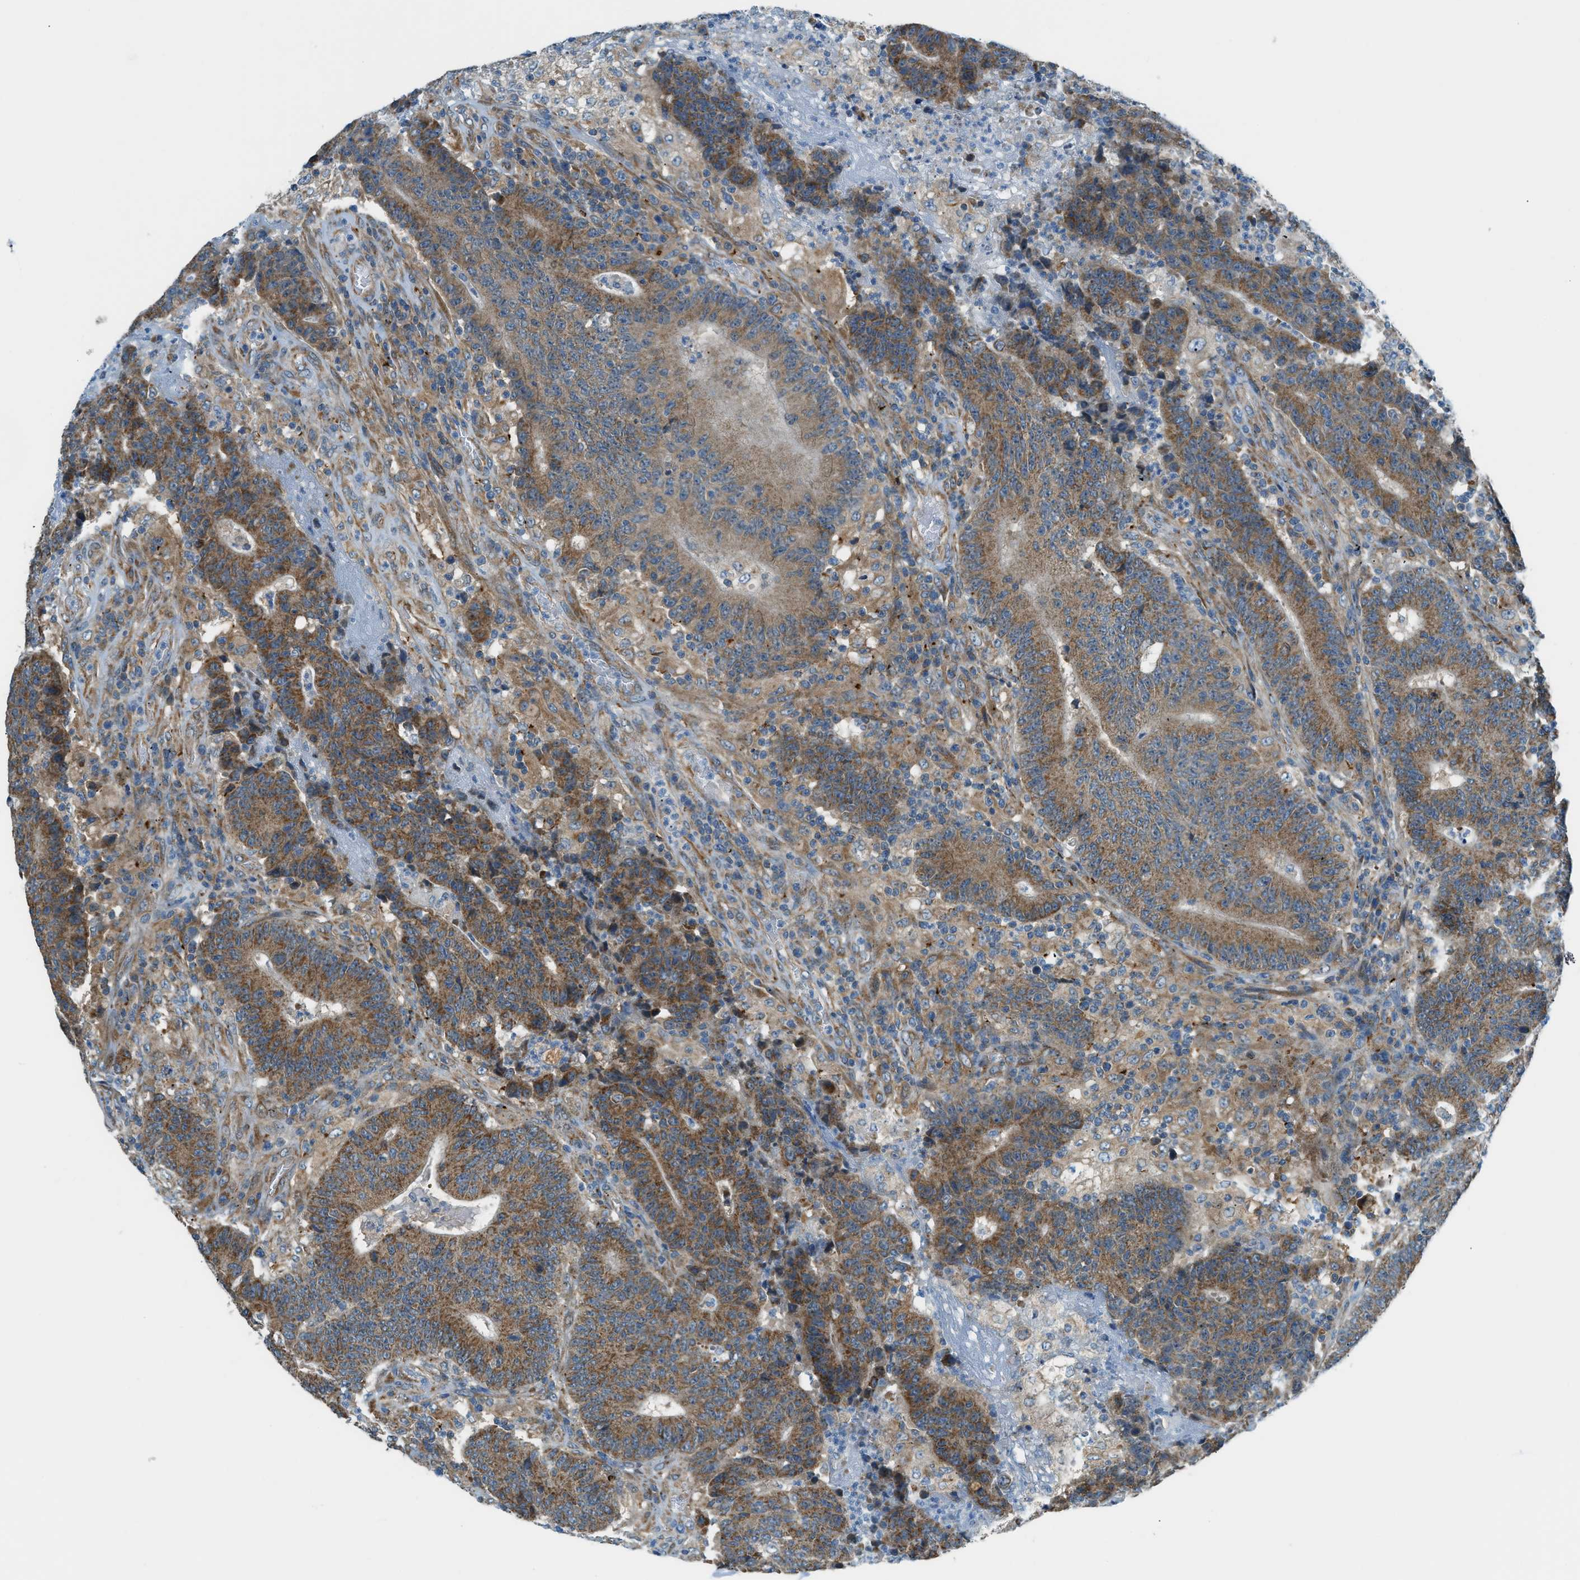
{"staining": {"intensity": "moderate", "quantity": ">75%", "location": "cytoplasmic/membranous"}, "tissue": "colorectal cancer", "cell_type": "Tumor cells", "image_type": "cancer", "snomed": [{"axis": "morphology", "description": "Normal tissue, NOS"}, {"axis": "morphology", "description": "Adenocarcinoma, NOS"}, {"axis": "topography", "description": "Colon"}], "caption": "An immunohistochemistry photomicrograph of tumor tissue is shown. Protein staining in brown labels moderate cytoplasmic/membranous positivity in colorectal adenocarcinoma within tumor cells.", "gene": "PIGG", "patient": {"sex": "female", "age": 75}}